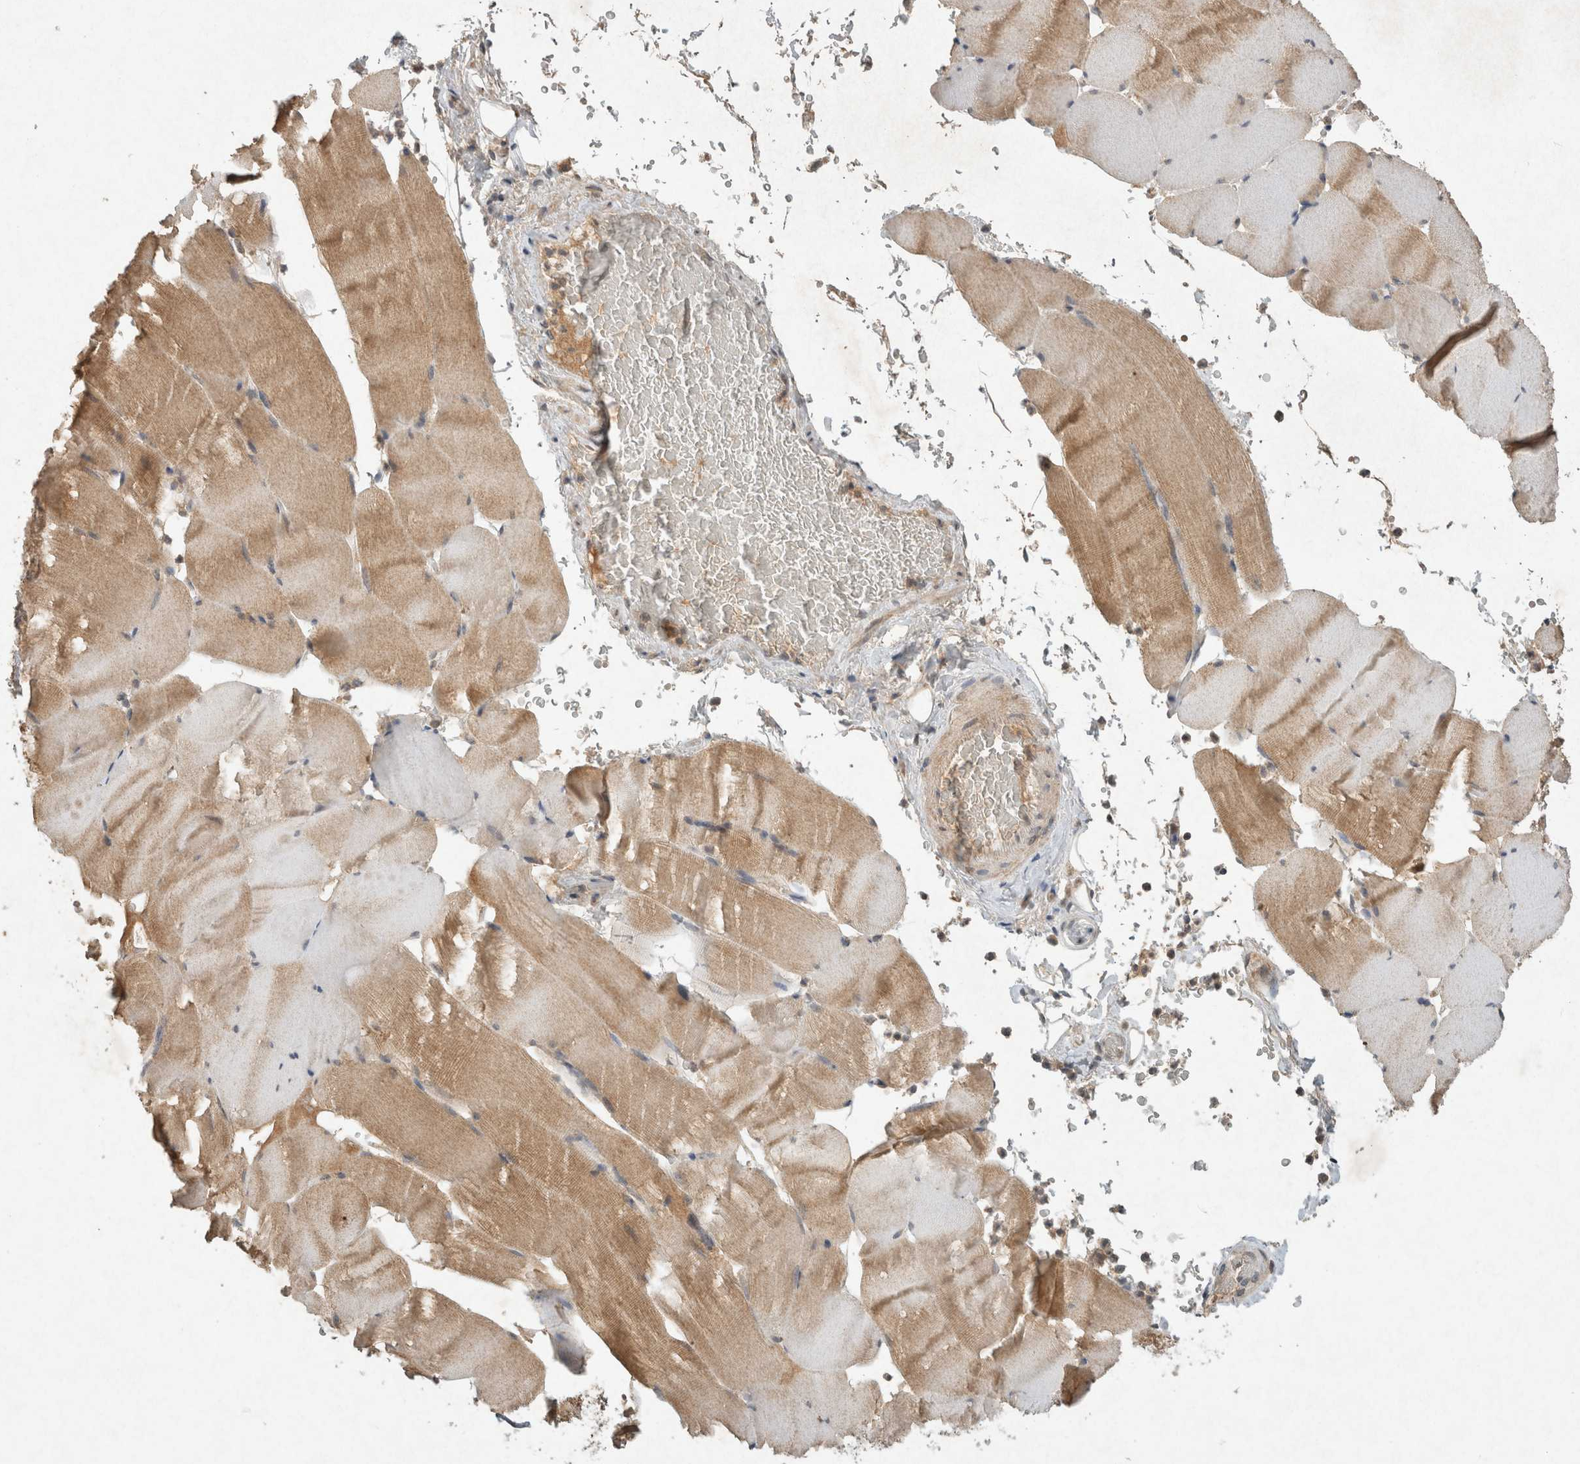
{"staining": {"intensity": "weak", "quantity": ">75%", "location": "cytoplasmic/membranous"}, "tissue": "skeletal muscle", "cell_type": "Myocytes", "image_type": "normal", "snomed": [{"axis": "morphology", "description": "Normal tissue, NOS"}, {"axis": "topography", "description": "Skeletal muscle"}], "caption": "This photomicrograph reveals immunohistochemistry (IHC) staining of normal human skeletal muscle, with low weak cytoplasmic/membranous positivity in approximately >75% of myocytes.", "gene": "LOXL2", "patient": {"sex": "male", "age": 62}}